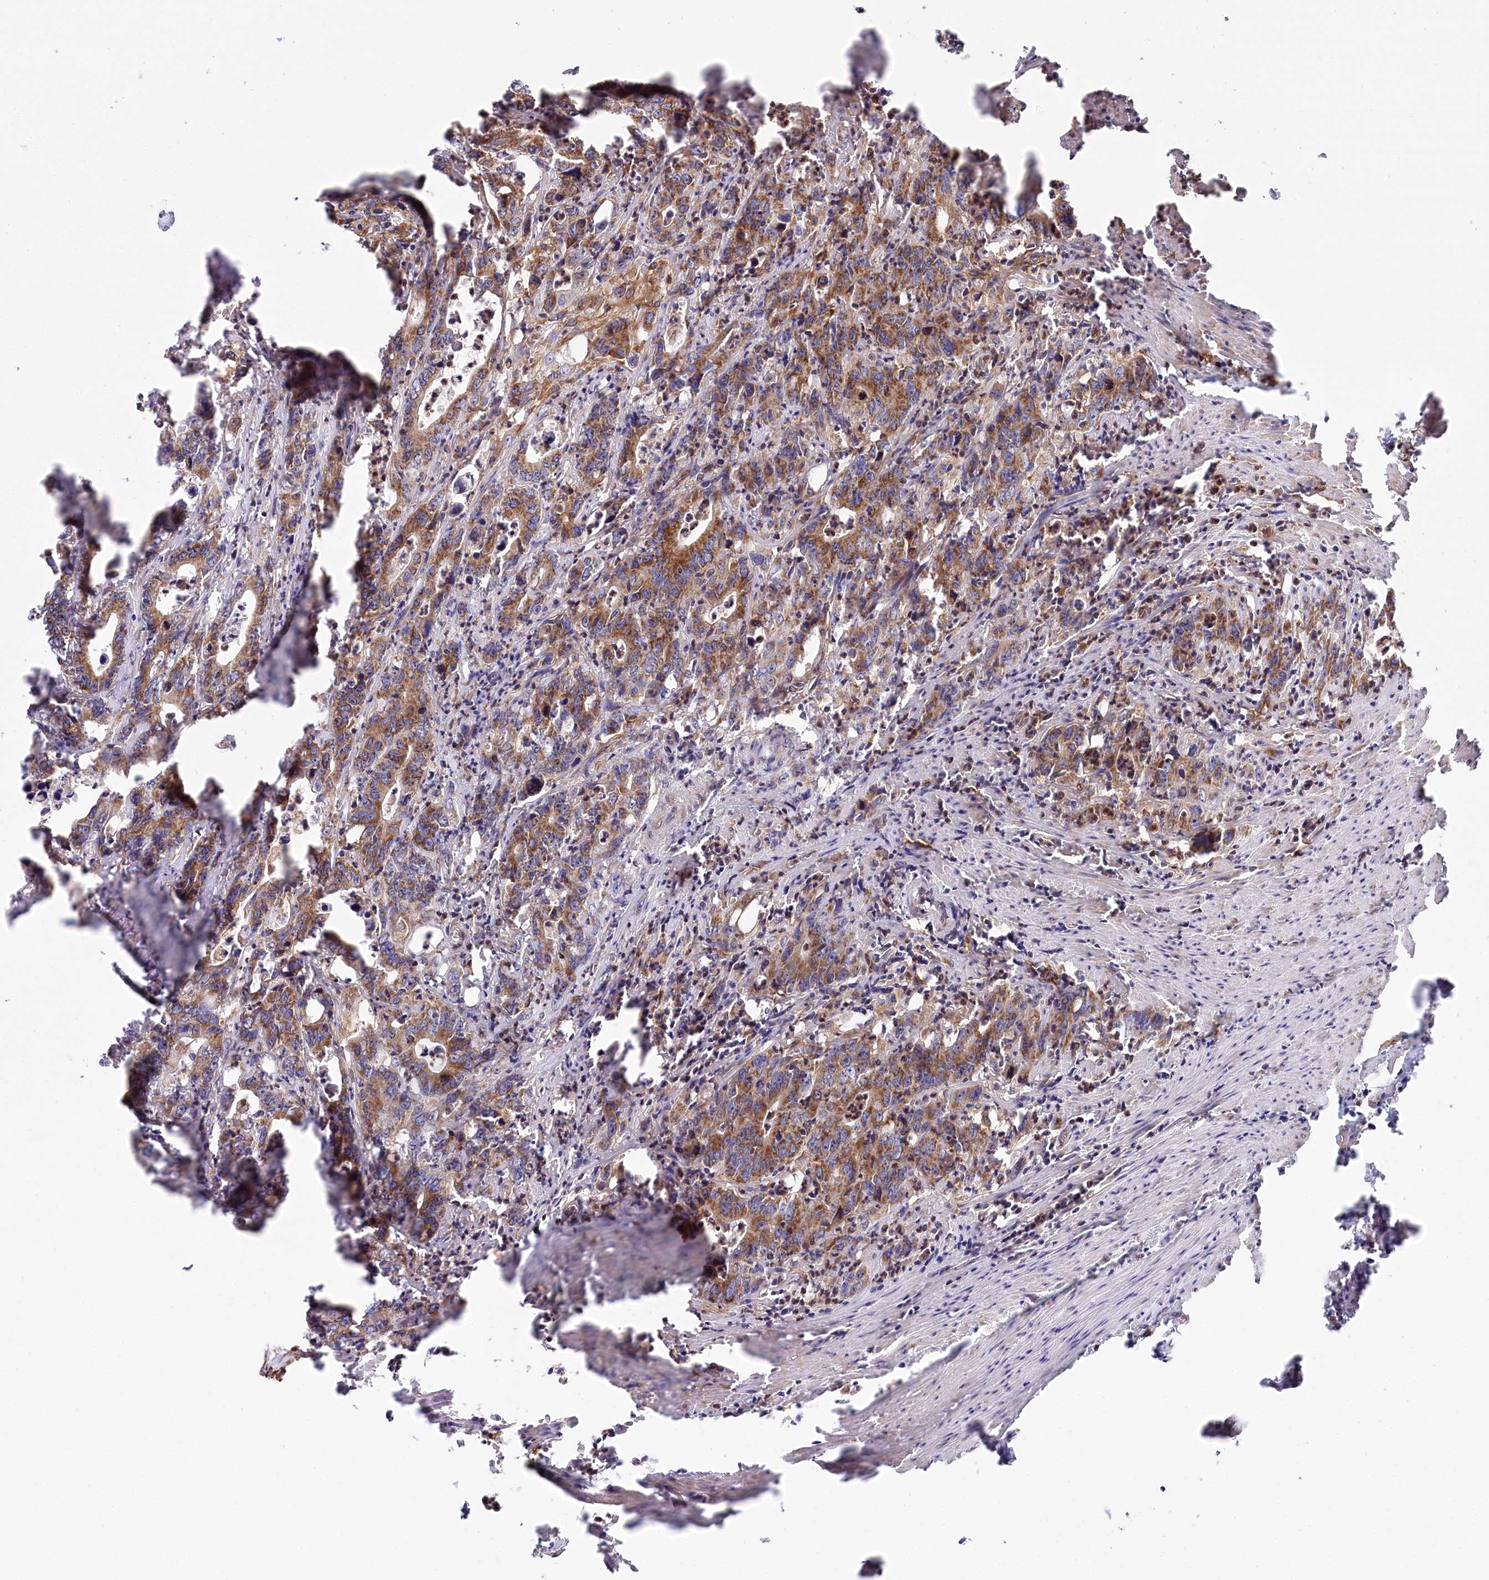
{"staining": {"intensity": "moderate", "quantity": ">75%", "location": "cytoplasmic/membranous"}, "tissue": "colorectal cancer", "cell_type": "Tumor cells", "image_type": "cancer", "snomed": [{"axis": "morphology", "description": "Adenocarcinoma, NOS"}, {"axis": "topography", "description": "Colon"}], "caption": "Immunohistochemistry (IHC) photomicrograph of human colorectal adenocarcinoma stained for a protein (brown), which displays medium levels of moderate cytoplasmic/membranous staining in about >75% of tumor cells.", "gene": "MTPAP", "patient": {"sex": "female", "age": 75}}